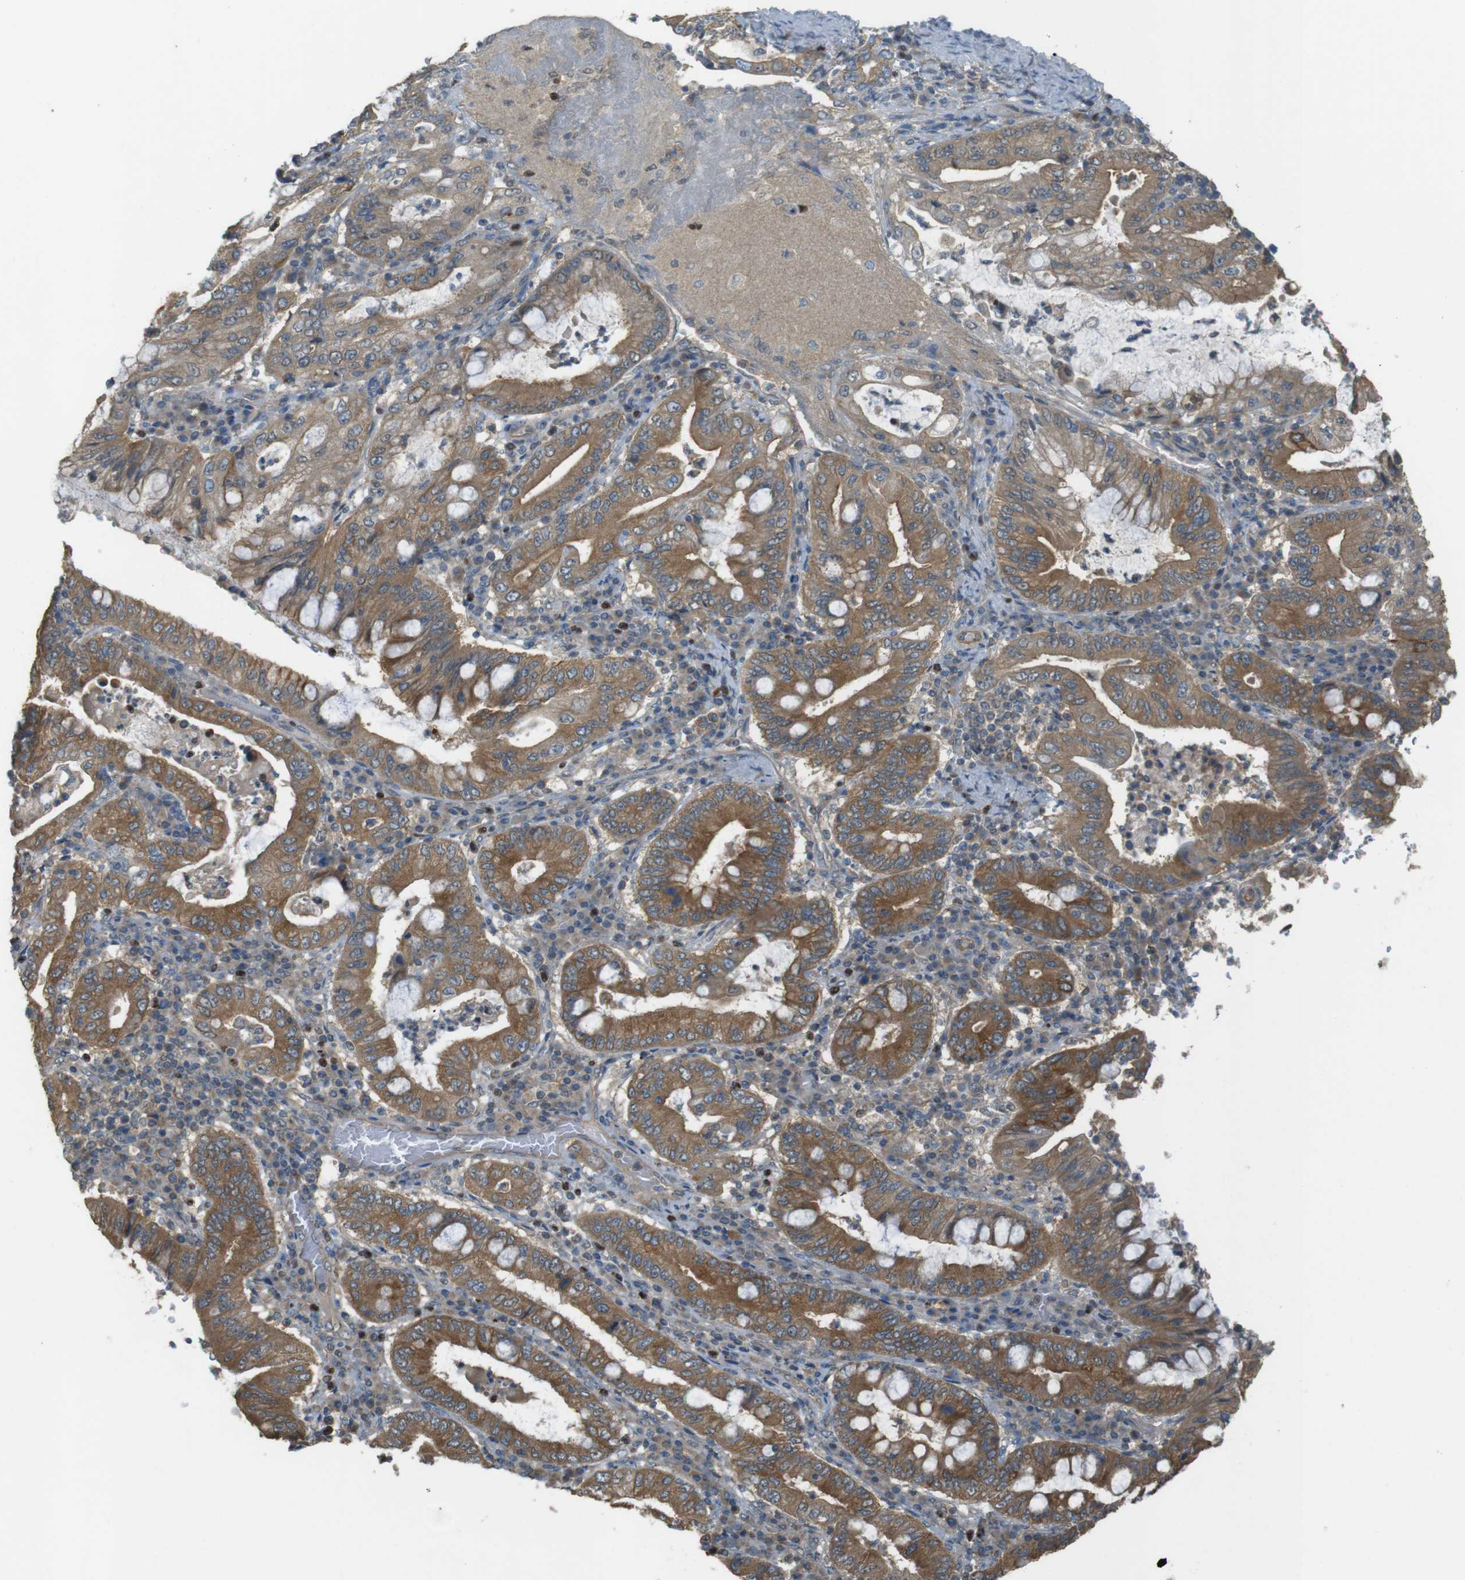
{"staining": {"intensity": "moderate", "quantity": ">75%", "location": "cytoplasmic/membranous"}, "tissue": "stomach cancer", "cell_type": "Tumor cells", "image_type": "cancer", "snomed": [{"axis": "morphology", "description": "Normal tissue, NOS"}, {"axis": "morphology", "description": "Adenocarcinoma, NOS"}, {"axis": "topography", "description": "Esophagus"}, {"axis": "topography", "description": "Stomach, upper"}, {"axis": "topography", "description": "Peripheral nerve tissue"}], "caption": "An immunohistochemistry (IHC) micrograph of neoplastic tissue is shown. Protein staining in brown labels moderate cytoplasmic/membranous positivity in stomach cancer within tumor cells.", "gene": "ZDHHC20", "patient": {"sex": "male", "age": 62}}